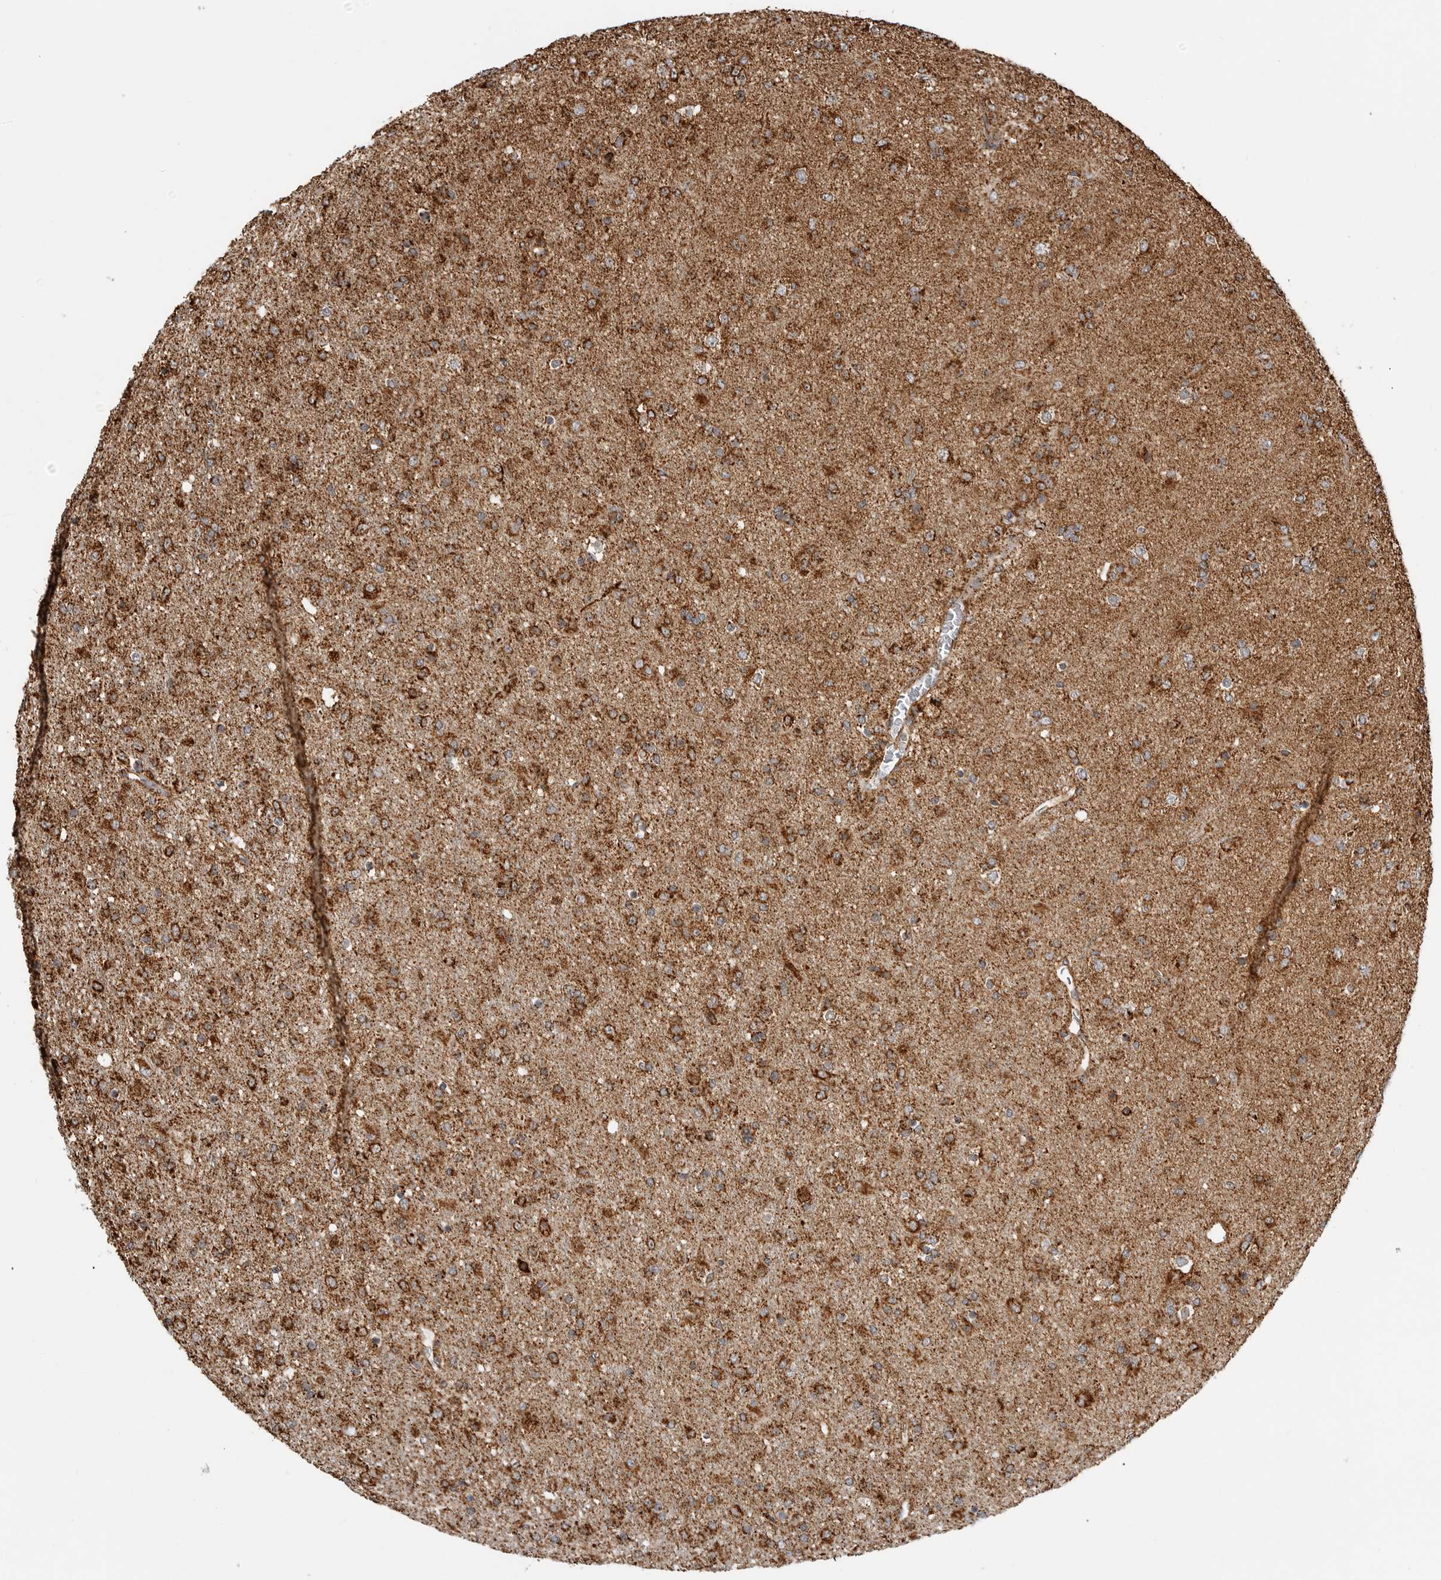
{"staining": {"intensity": "strong", "quantity": ">75%", "location": "cytoplasmic/membranous"}, "tissue": "glioma", "cell_type": "Tumor cells", "image_type": "cancer", "snomed": [{"axis": "morphology", "description": "Glioma, malignant, Low grade"}, {"axis": "topography", "description": "Brain"}], "caption": "Human glioma stained for a protein (brown) reveals strong cytoplasmic/membranous positive expression in approximately >75% of tumor cells.", "gene": "BMP2K", "patient": {"sex": "male", "age": 65}}